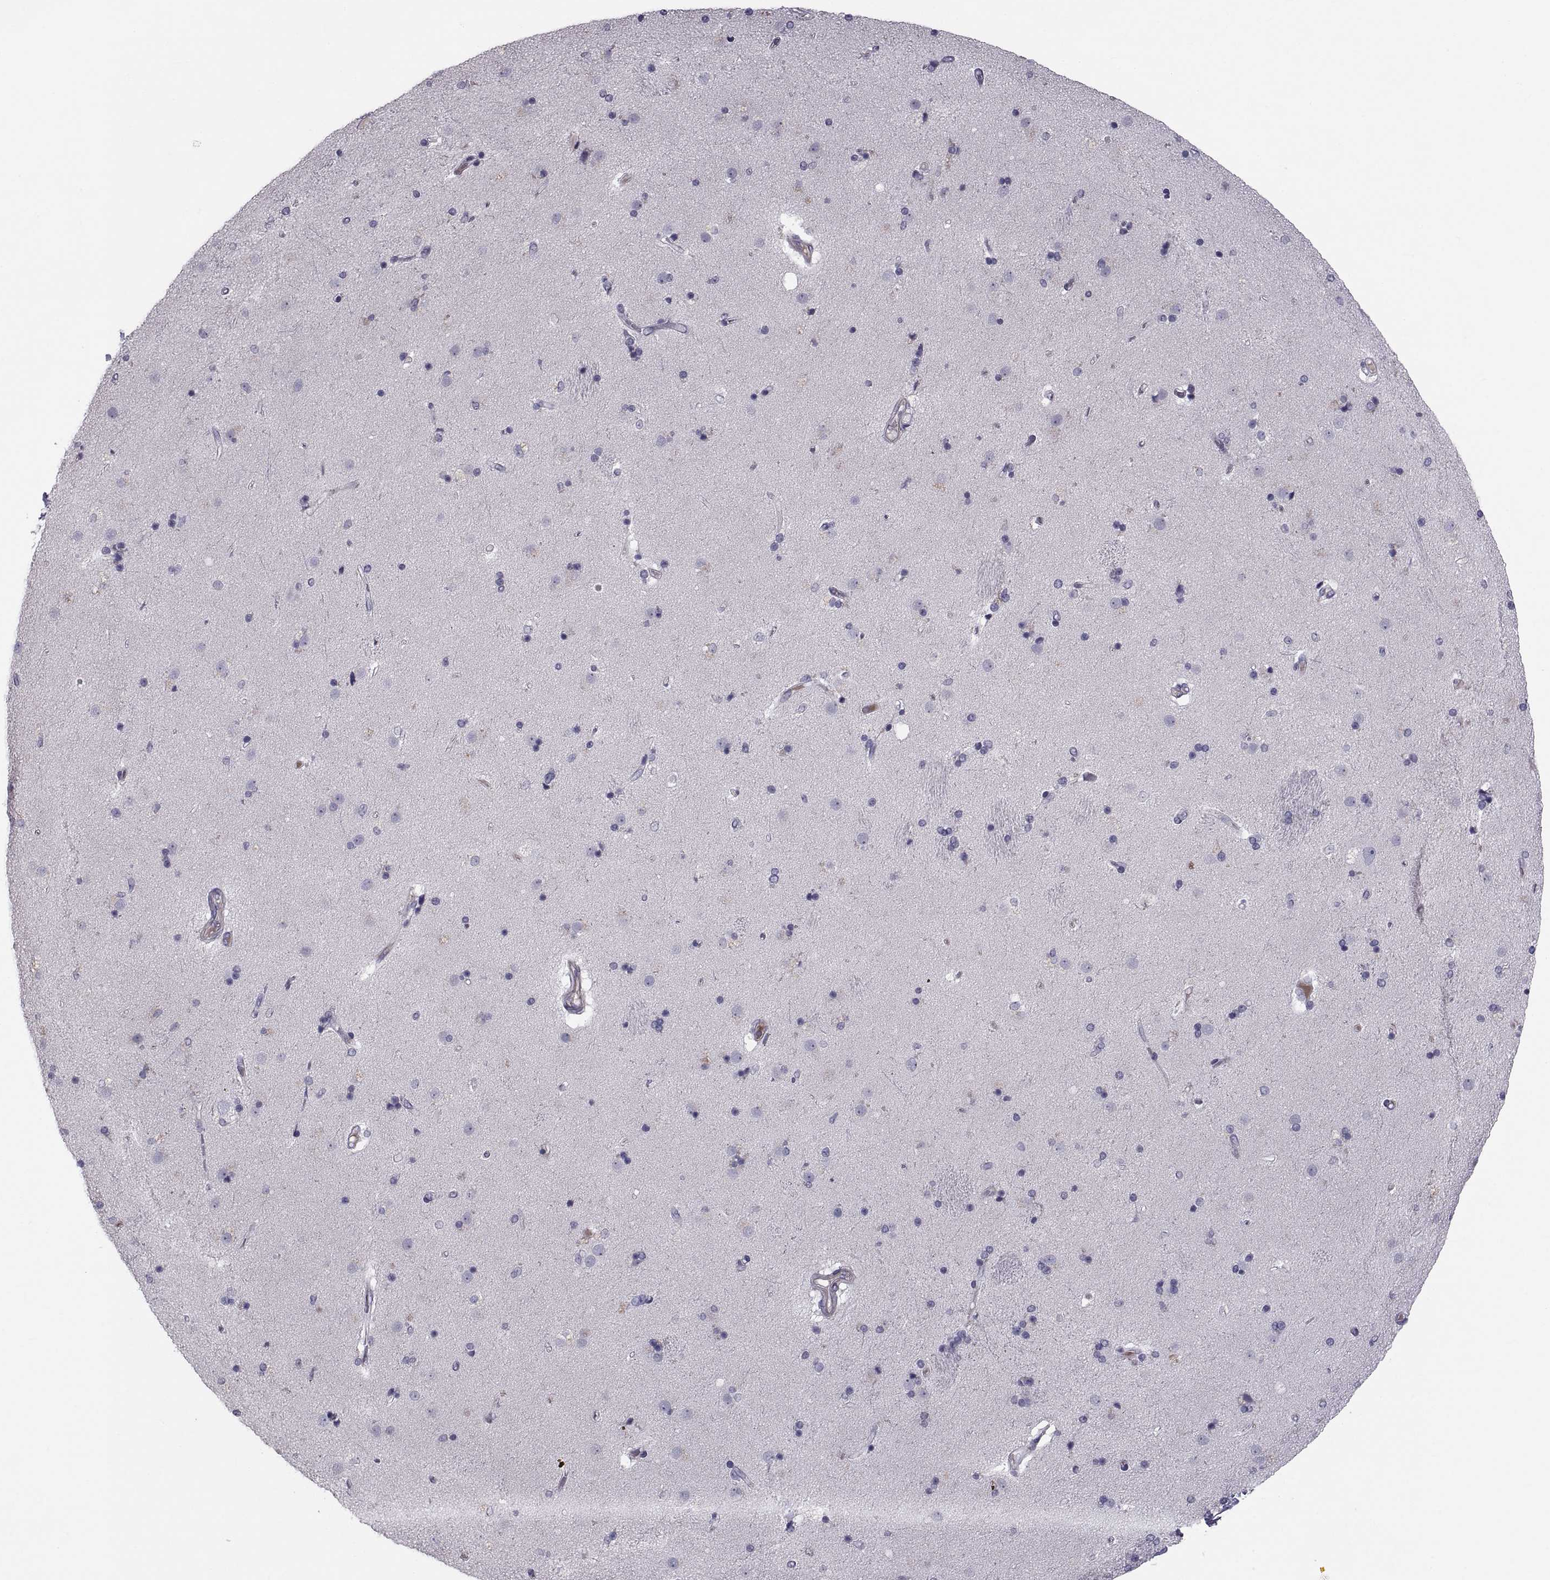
{"staining": {"intensity": "negative", "quantity": "none", "location": "none"}, "tissue": "caudate", "cell_type": "Glial cells", "image_type": "normal", "snomed": [{"axis": "morphology", "description": "Normal tissue, NOS"}, {"axis": "topography", "description": "Lateral ventricle wall"}], "caption": "IHC of unremarkable human caudate reveals no expression in glial cells. (DAB (3,3'-diaminobenzidine) IHC visualized using brightfield microscopy, high magnification).", "gene": "PDZRN4", "patient": {"sex": "male", "age": 54}}